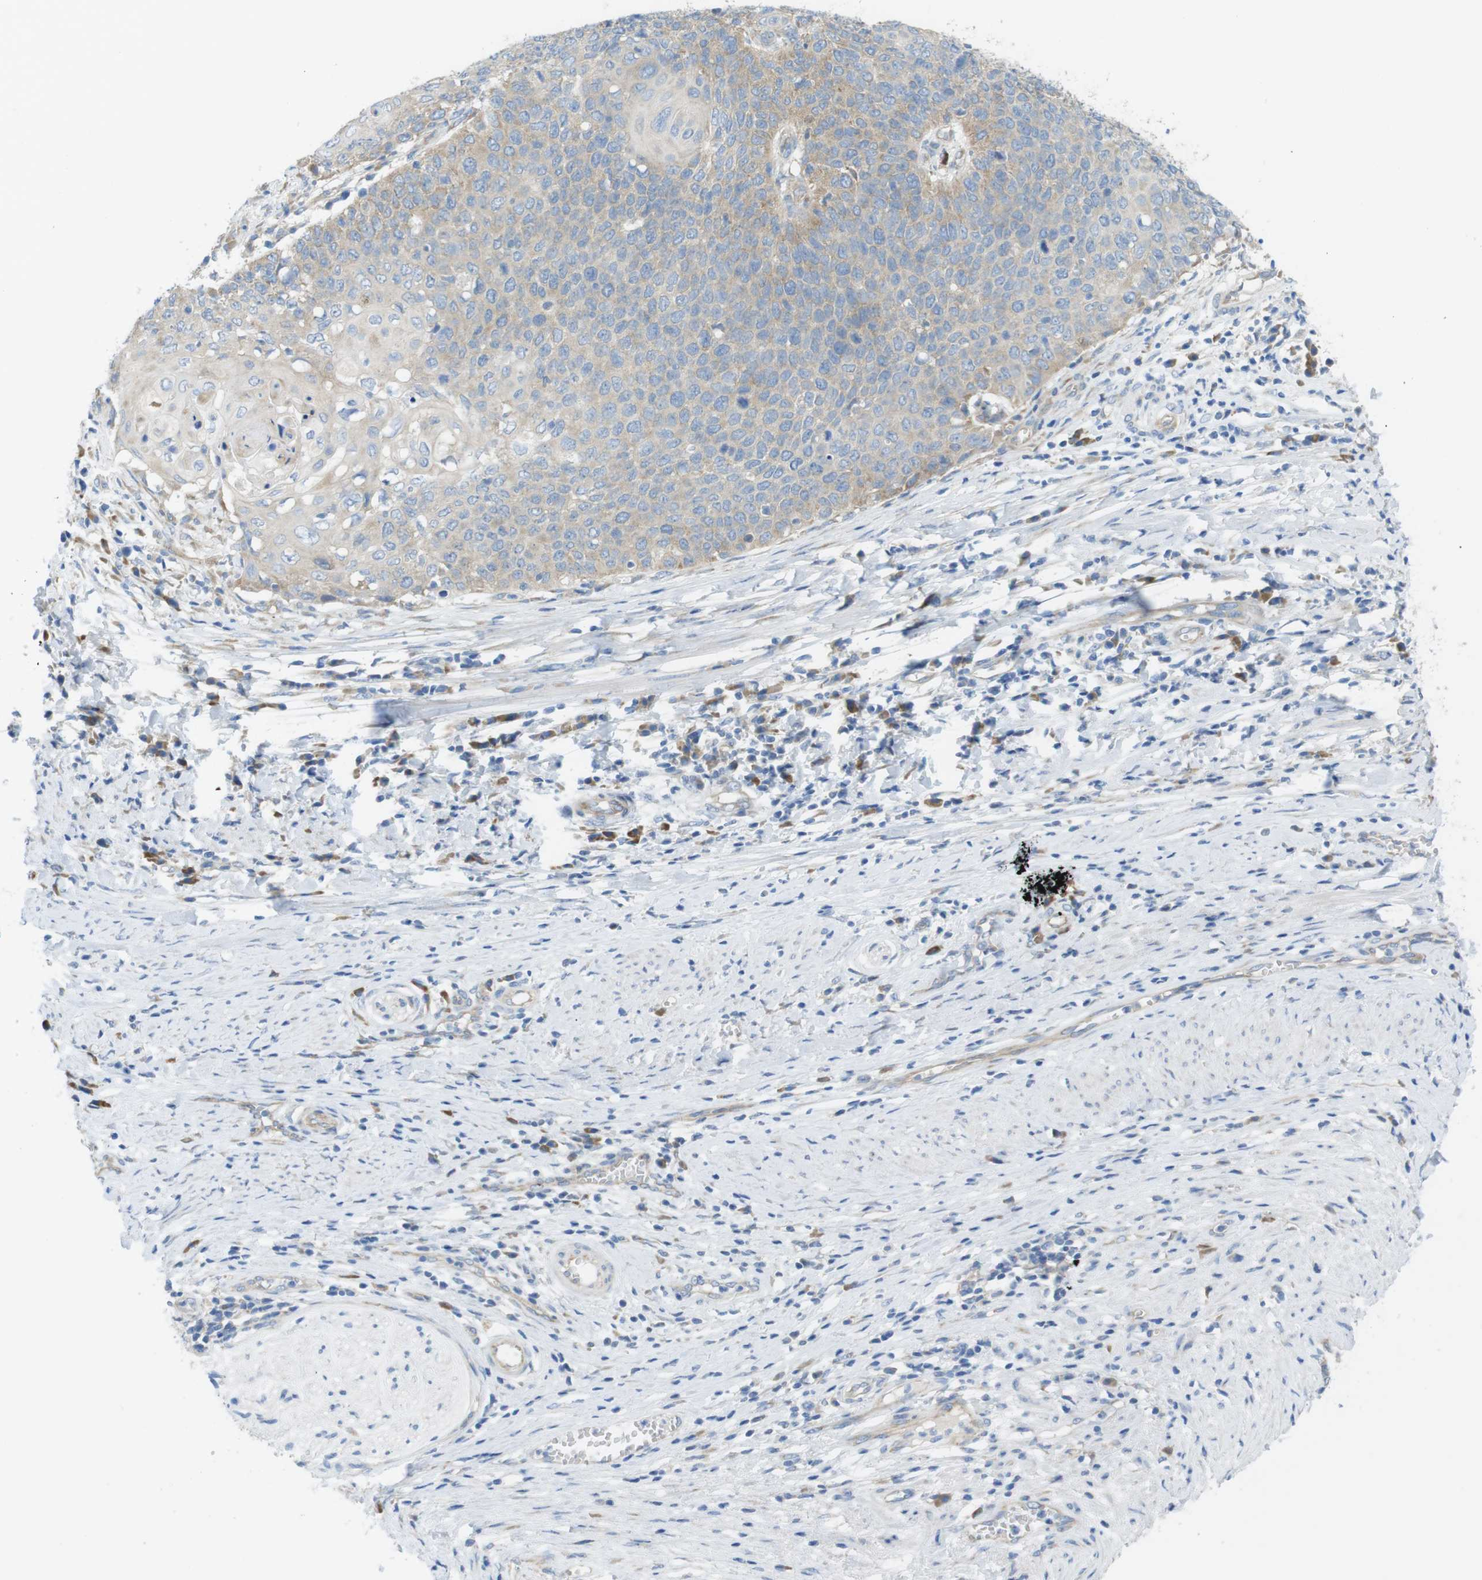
{"staining": {"intensity": "weak", "quantity": "25%-75%", "location": "cytoplasmic/membranous"}, "tissue": "cervical cancer", "cell_type": "Tumor cells", "image_type": "cancer", "snomed": [{"axis": "morphology", "description": "Squamous cell carcinoma, NOS"}, {"axis": "topography", "description": "Cervix"}], "caption": "Protein staining of cervical cancer tissue shows weak cytoplasmic/membranous staining in approximately 25%-75% of tumor cells.", "gene": "TMEM234", "patient": {"sex": "female", "age": 39}}